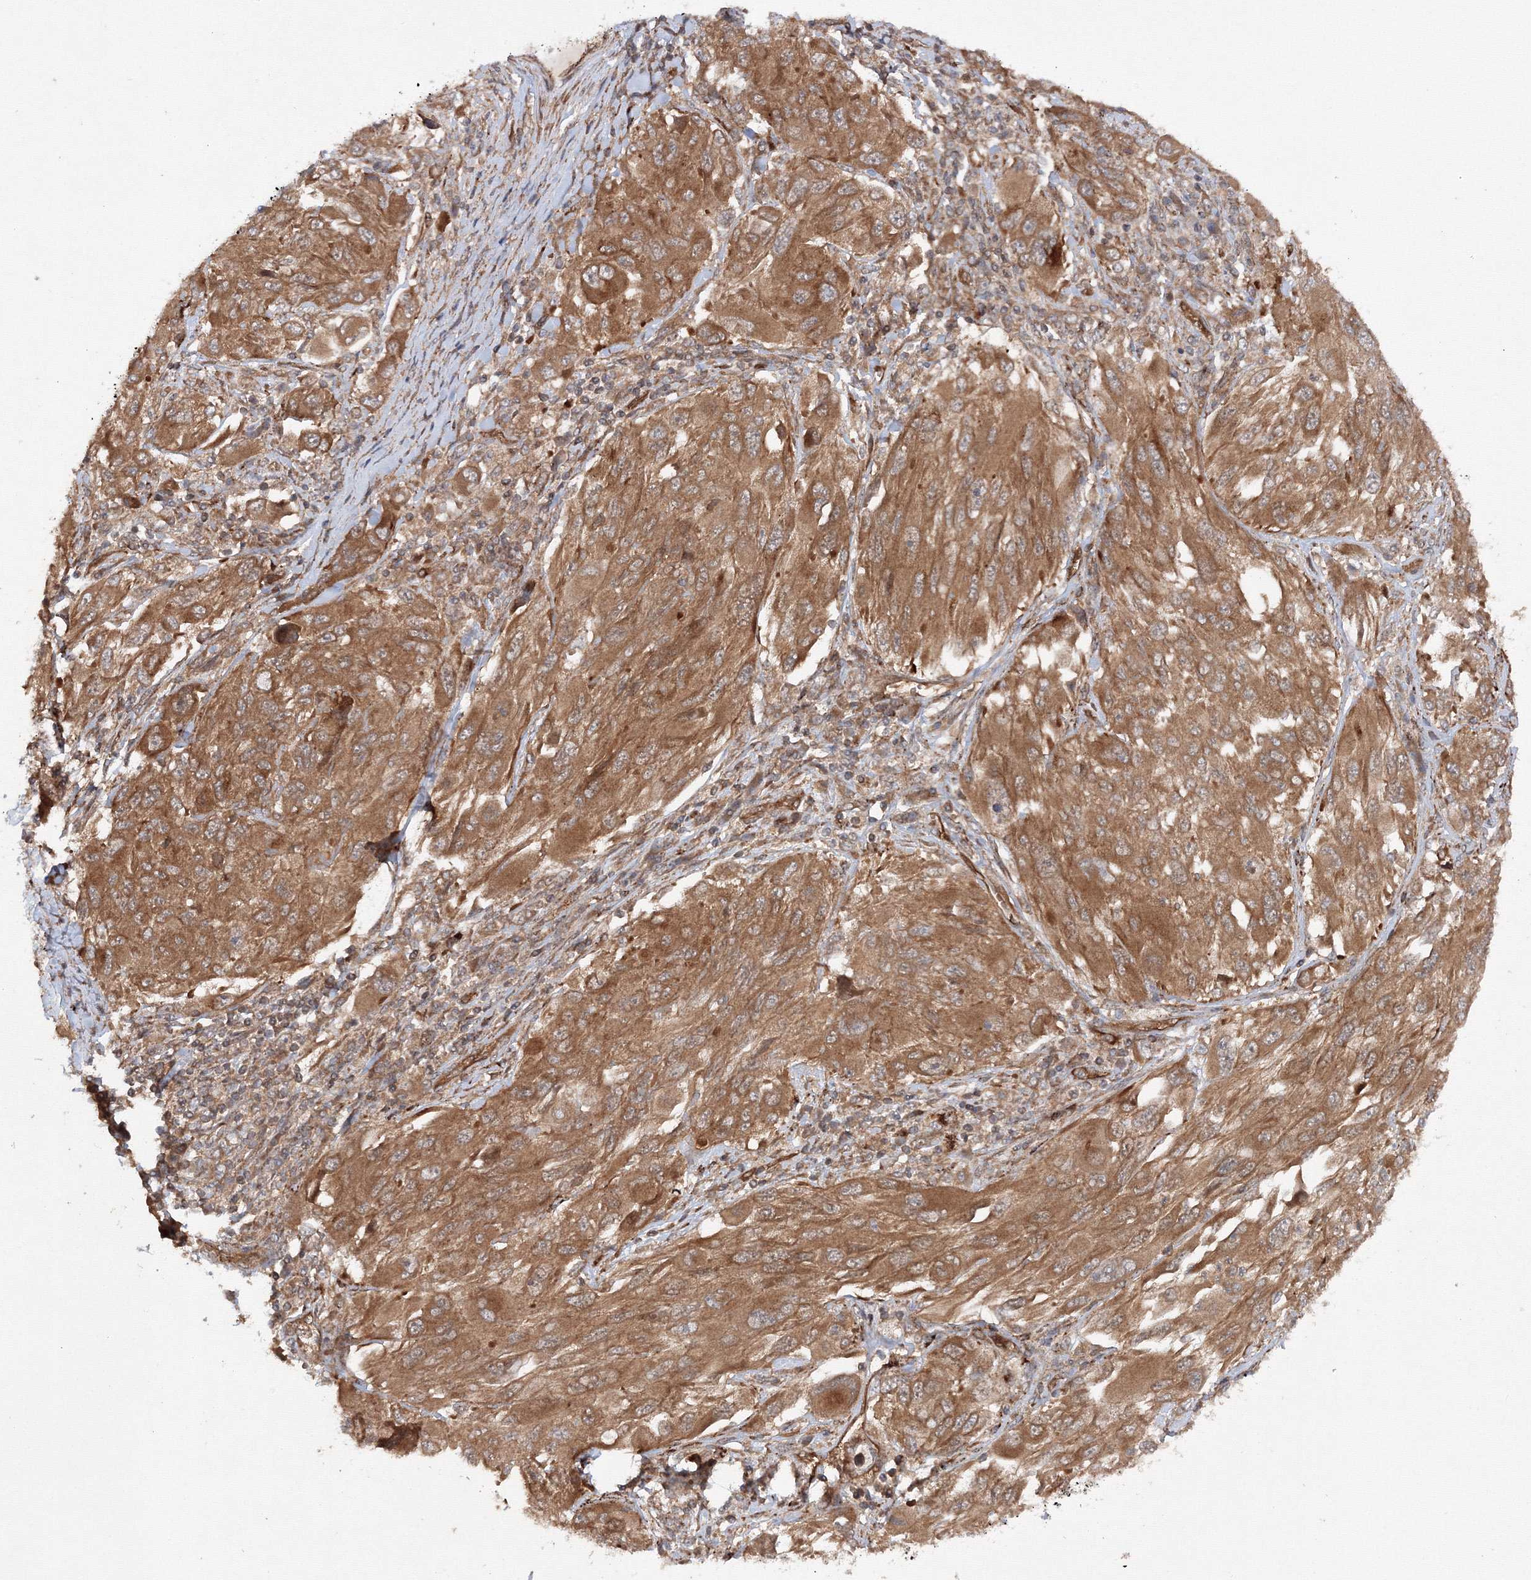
{"staining": {"intensity": "moderate", "quantity": ">75%", "location": "cytoplasmic/membranous"}, "tissue": "melanoma", "cell_type": "Tumor cells", "image_type": "cancer", "snomed": [{"axis": "morphology", "description": "Malignant melanoma, NOS"}, {"axis": "topography", "description": "Skin"}], "caption": "A brown stain highlights moderate cytoplasmic/membranous expression of a protein in melanoma tumor cells.", "gene": "DCTD", "patient": {"sex": "female", "age": 91}}